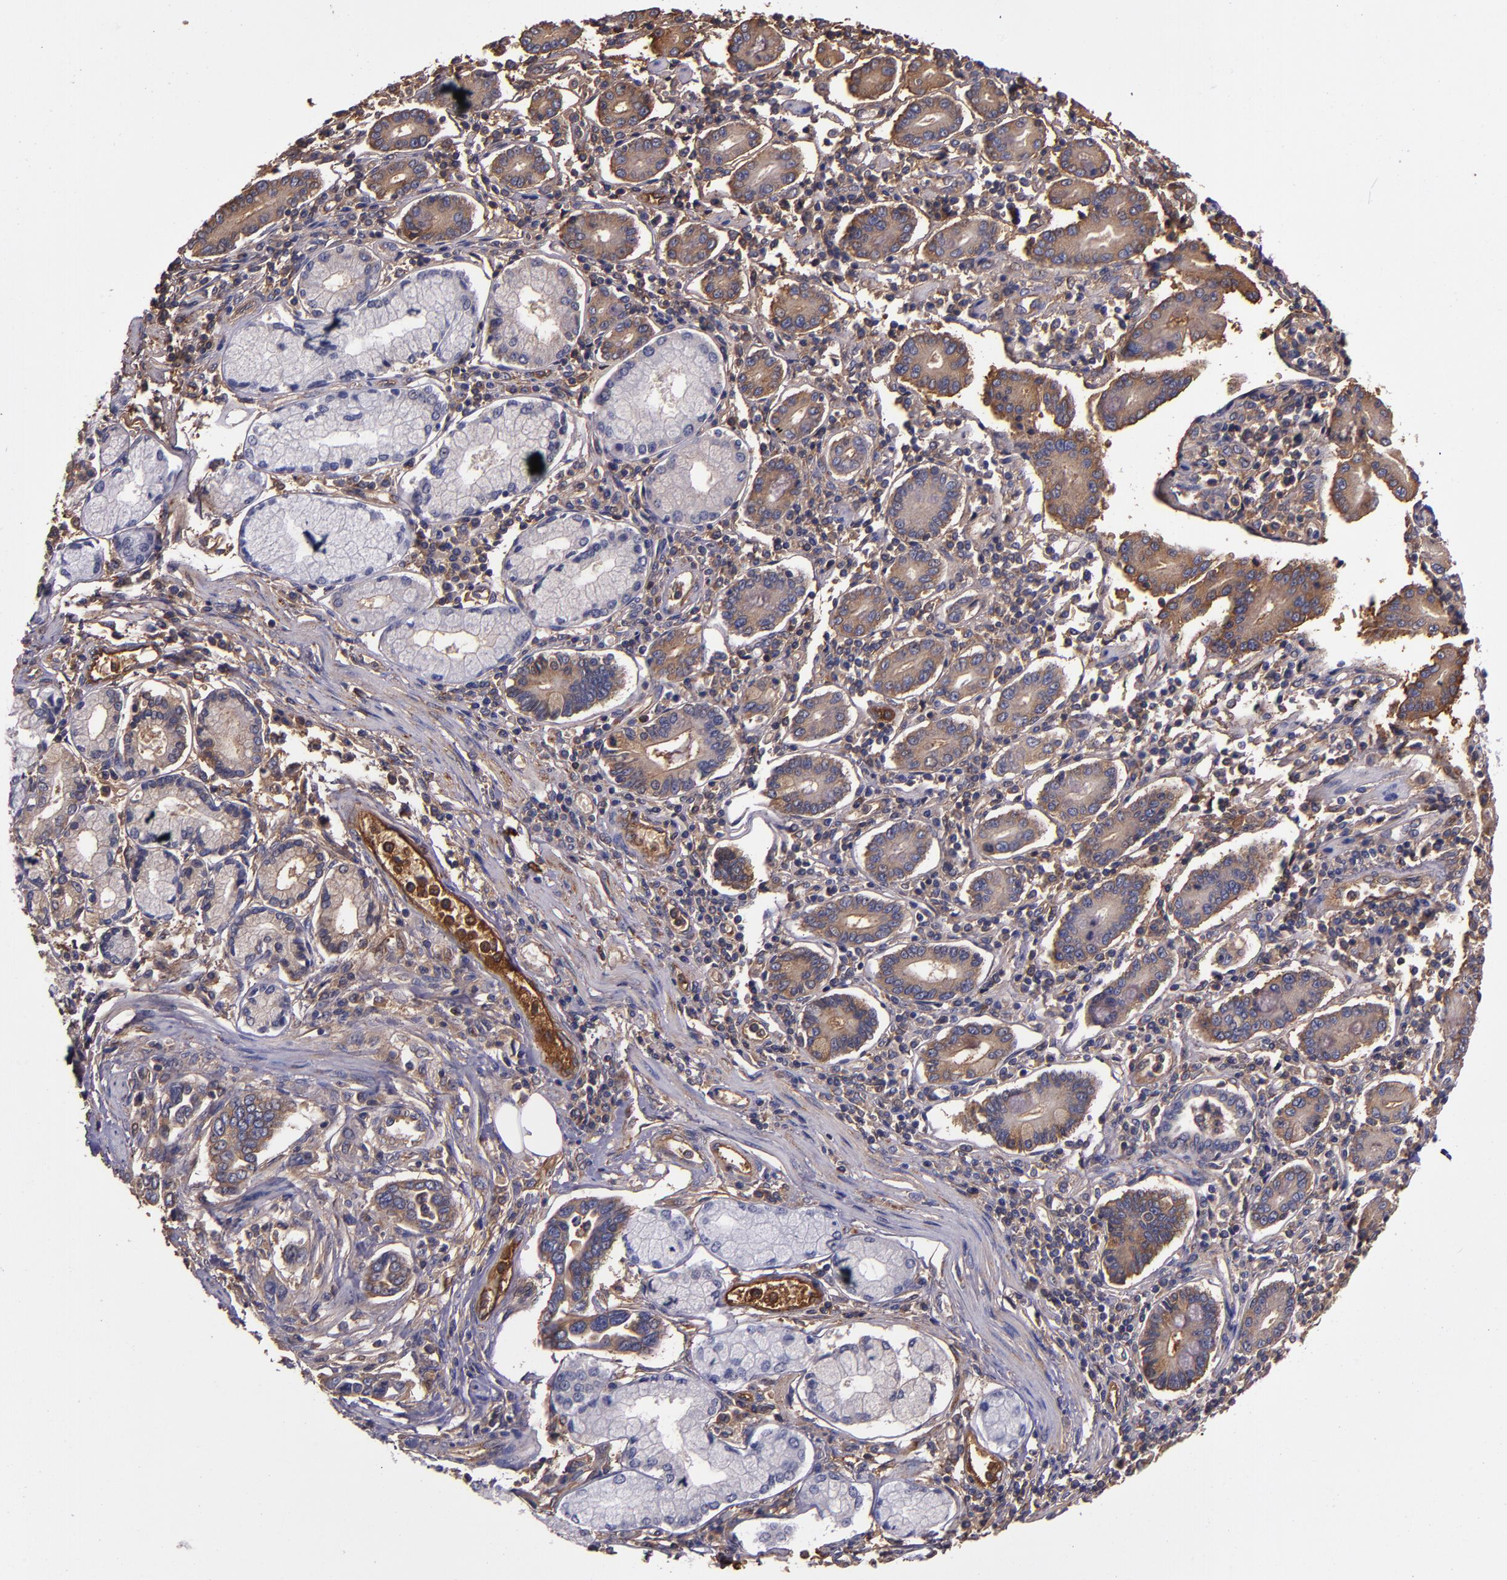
{"staining": {"intensity": "weak", "quantity": ">75%", "location": "cytoplasmic/membranous"}, "tissue": "pancreatic cancer", "cell_type": "Tumor cells", "image_type": "cancer", "snomed": [{"axis": "morphology", "description": "Adenocarcinoma, NOS"}, {"axis": "topography", "description": "Pancreas"}], "caption": "Immunohistochemical staining of human pancreatic adenocarcinoma reveals low levels of weak cytoplasmic/membranous positivity in approximately >75% of tumor cells. (brown staining indicates protein expression, while blue staining denotes nuclei).", "gene": "A2M", "patient": {"sex": "female", "age": 57}}